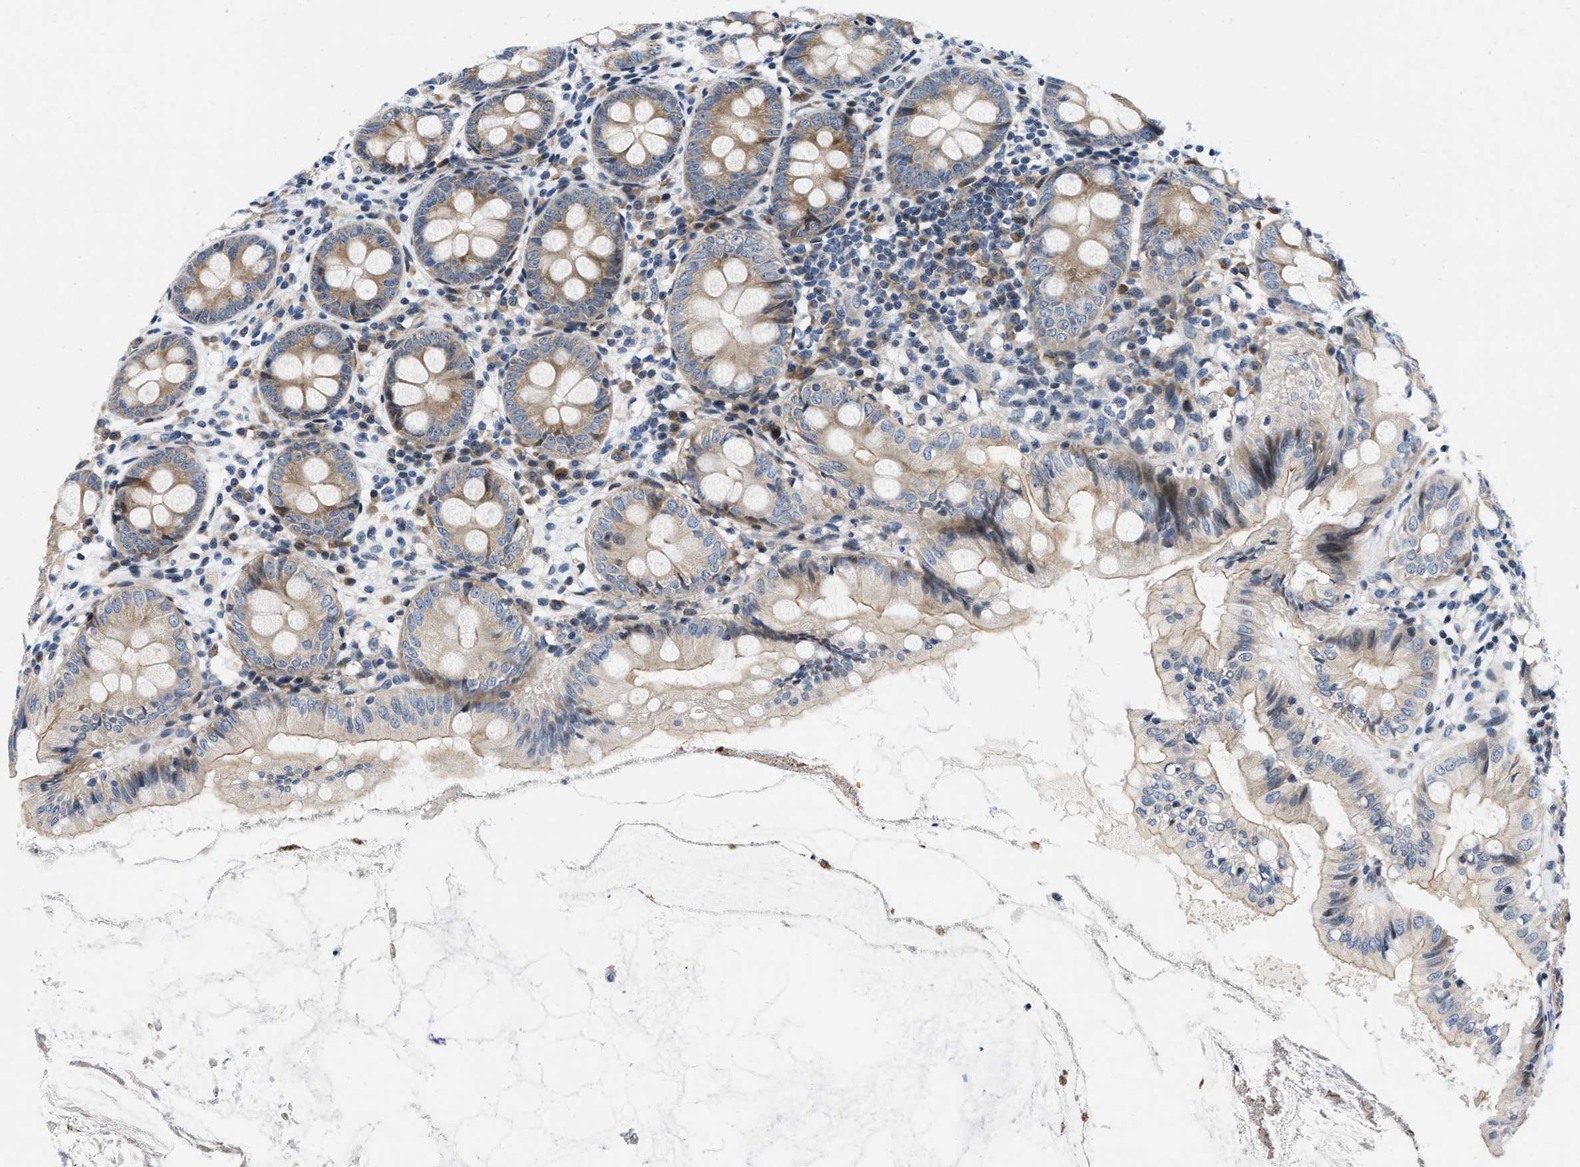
{"staining": {"intensity": "moderate", "quantity": "25%-75%", "location": "cytoplasmic/membranous"}, "tissue": "appendix", "cell_type": "Glandular cells", "image_type": "normal", "snomed": [{"axis": "morphology", "description": "Normal tissue, NOS"}, {"axis": "topography", "description": "Appendix"}], "caption": "Human appendix stained with a brown dye reveals moderate cytoplasmic/membranous positive expression in about 25%-75% of glandular cells.", "gene": "IKBKE", "patient": {"sex": "female", "age": 77}}